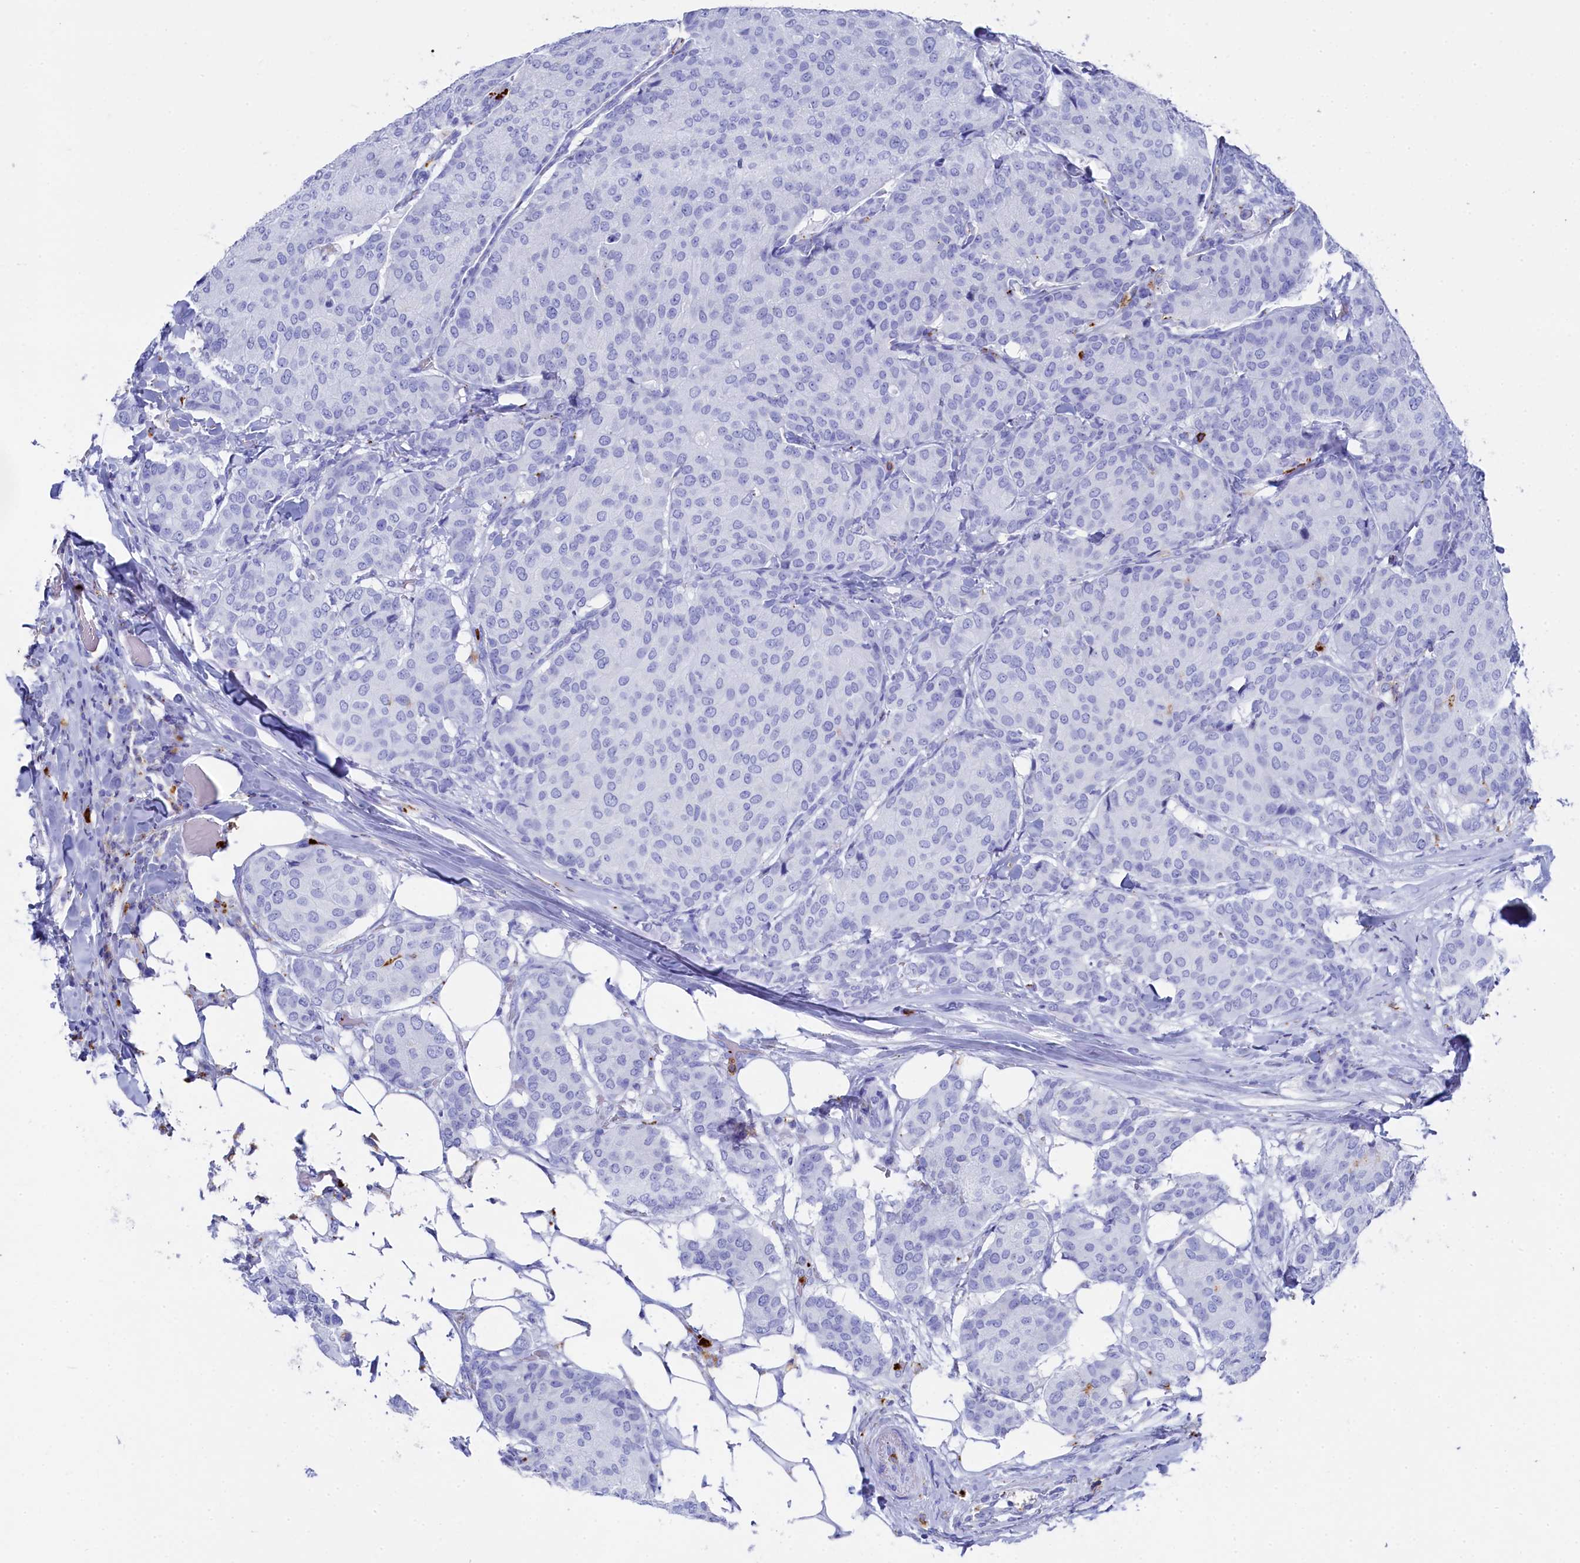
{"staining": {"intensity": "negative", "quantity": "none", "location": "none"}, "tissue": "breast cancer", "cell_type": "Tumor cells", "image_type": "cancer", "snomed": [{"axis": "morphology", "description": "Duct carcinoma"}, {"axis": "topography", "description": "Breast"}], "caption": "Human breast cancer (infiltrating ductal carcinoma) stained for a protein using IHC reveals no positivity in tumor cells.", "gene": "PLAC8", "patient": {"sex": "female", "age": 75}}